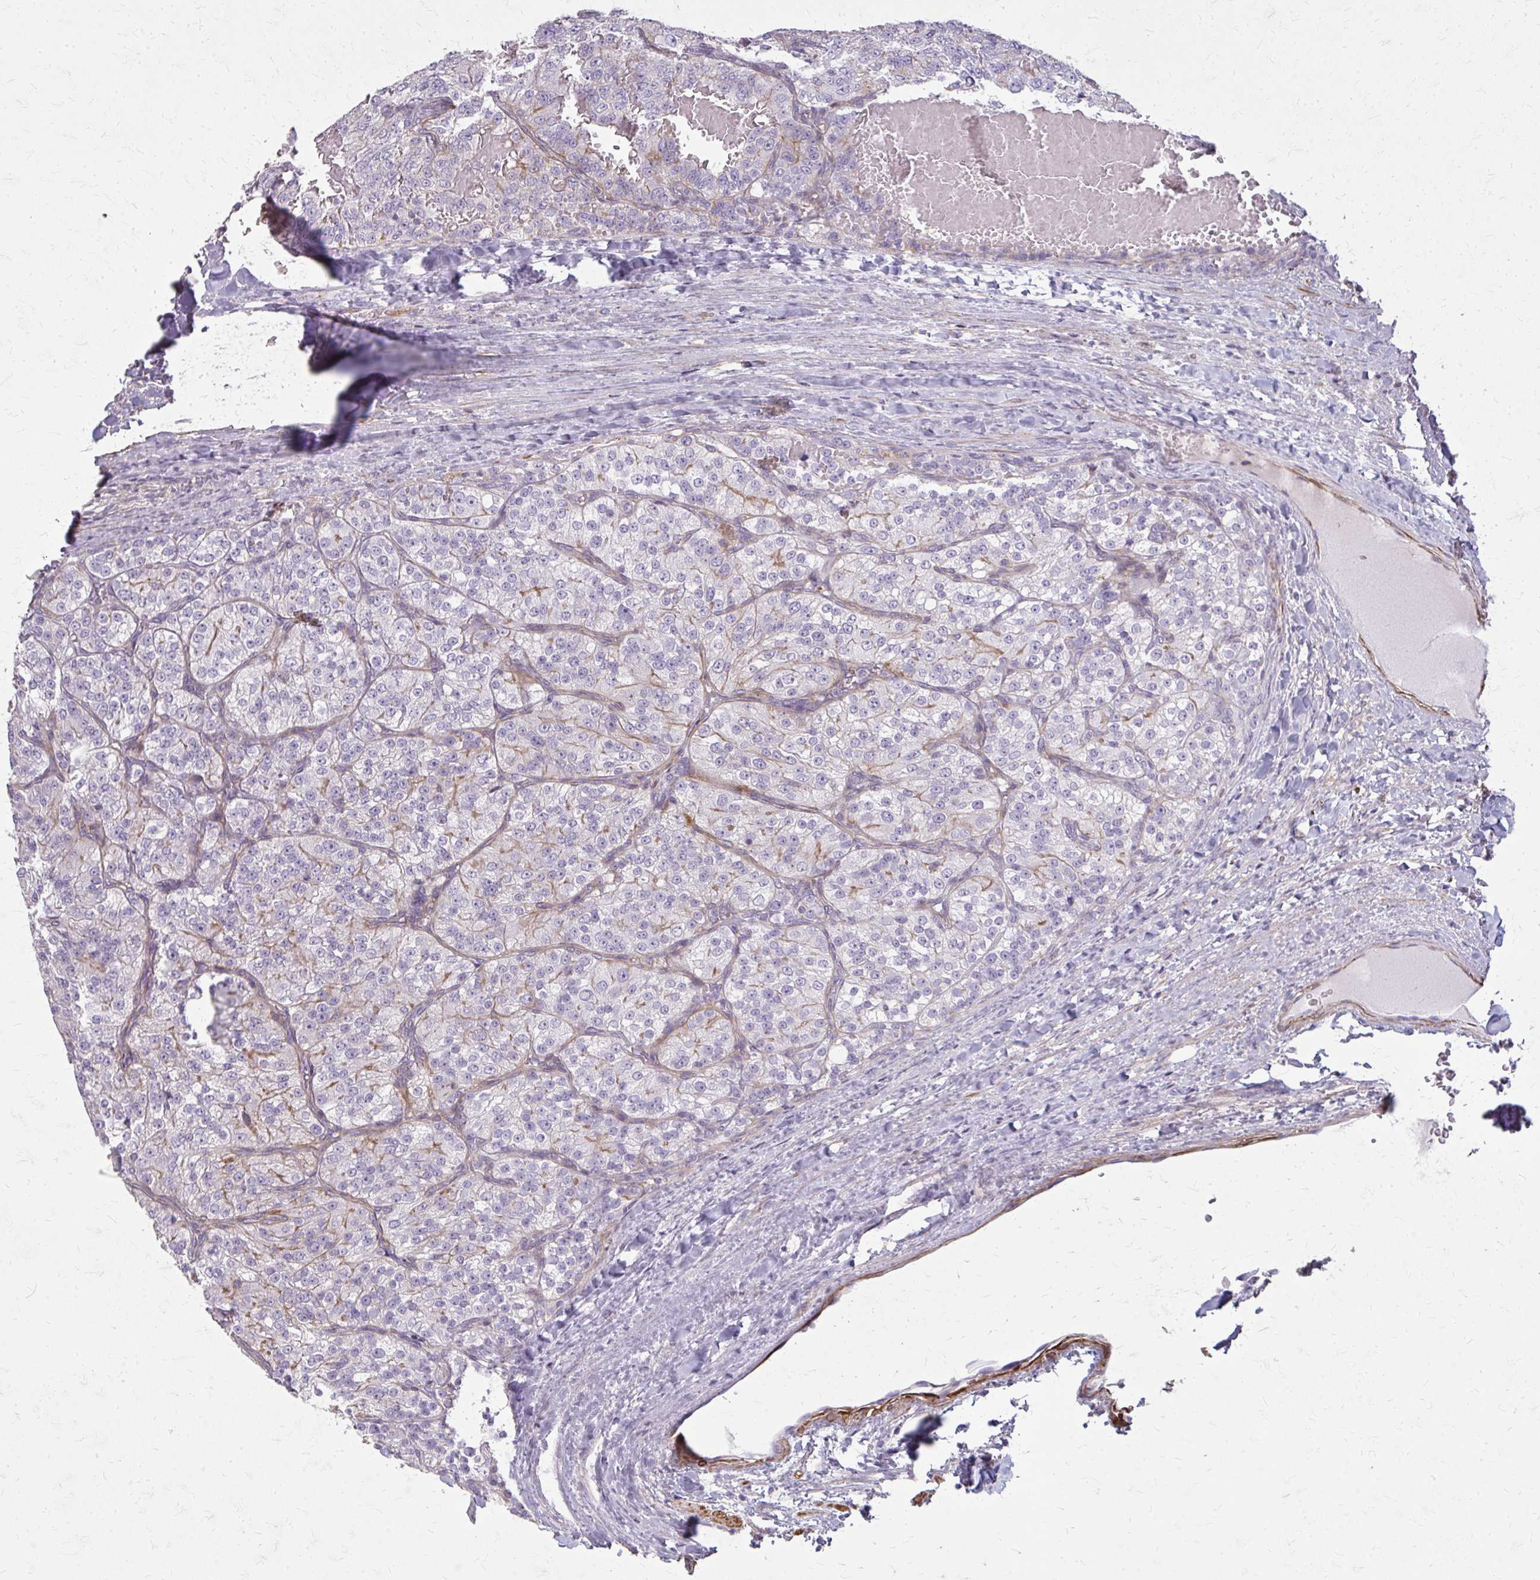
{"staining": {"intensity": "weak", "quantity": "<25%", "location": "cytoplasmic/membranous"}, "tissue": "renal cancer", "cell_type": "Tumor cells", "image_type": "cancer", "snomed": [{"axis": "morphology", "description": "Adenocarcinoma, NOS"}, {"axis": "topography", "description": "Kidney"}], "caption": "Immunohistochemistry (IHC) image of neoplastic tissue: renal adenocarcinoma stained with DAB demonstrates no significant protein staining in tumor cells.", "gene": "TENM4", "patient": {"sex": "female", "age": 63}}